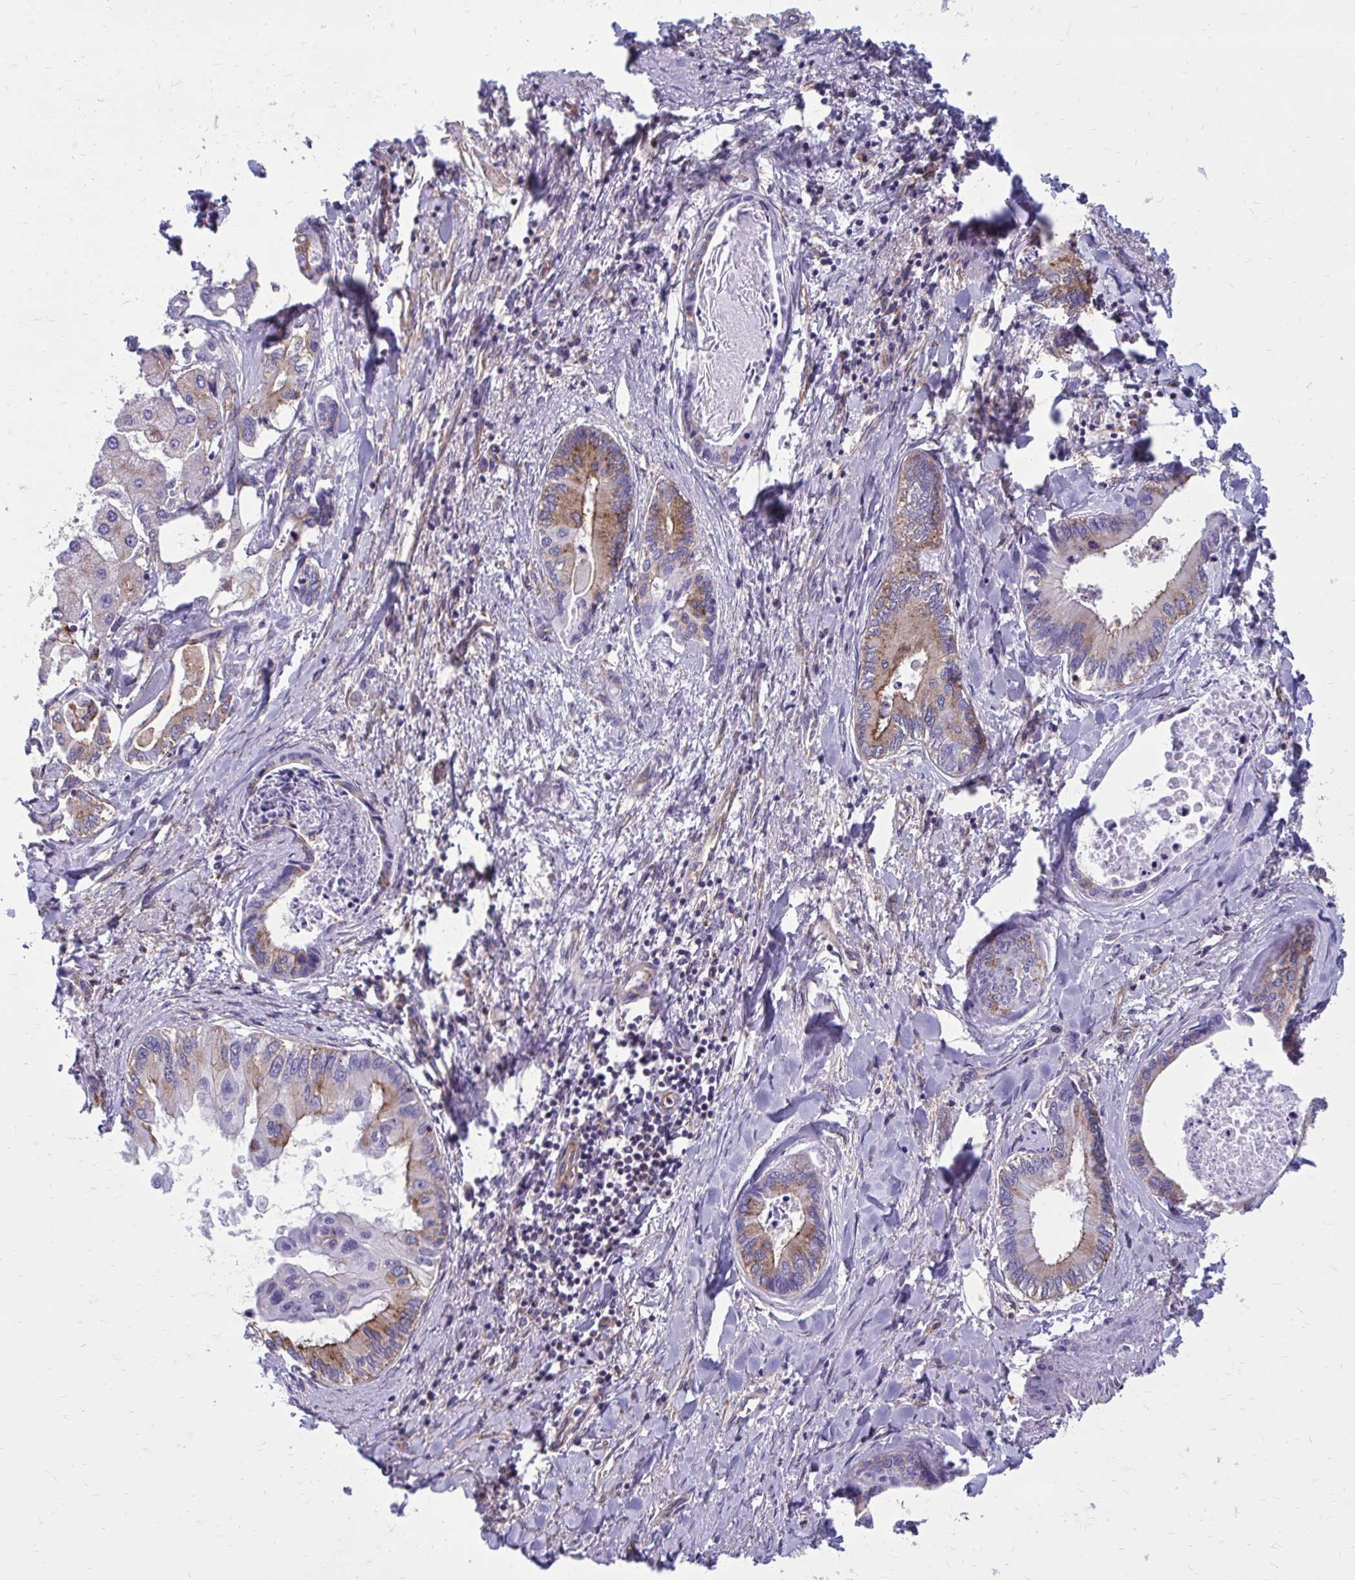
{"staining": {"intensity": "moderate", "quantity": "<25%", "location": "cytoplasmic/membranous"}, "tissue": "liver cancer", "cell_type": "Tumor cells", "image_type": "cancer", "snomed": [{"axis": "morphology", "description": "Cholangiocarcinoma"}, {"axis": "topography", "description": "Liver"}], "caption": "Cholangiocarcinoma (liver) stained with a protein marker displays moderate staining in tumor cells.", "gene": "CLTA", "patient": {"sex": "male", "age": 66}}